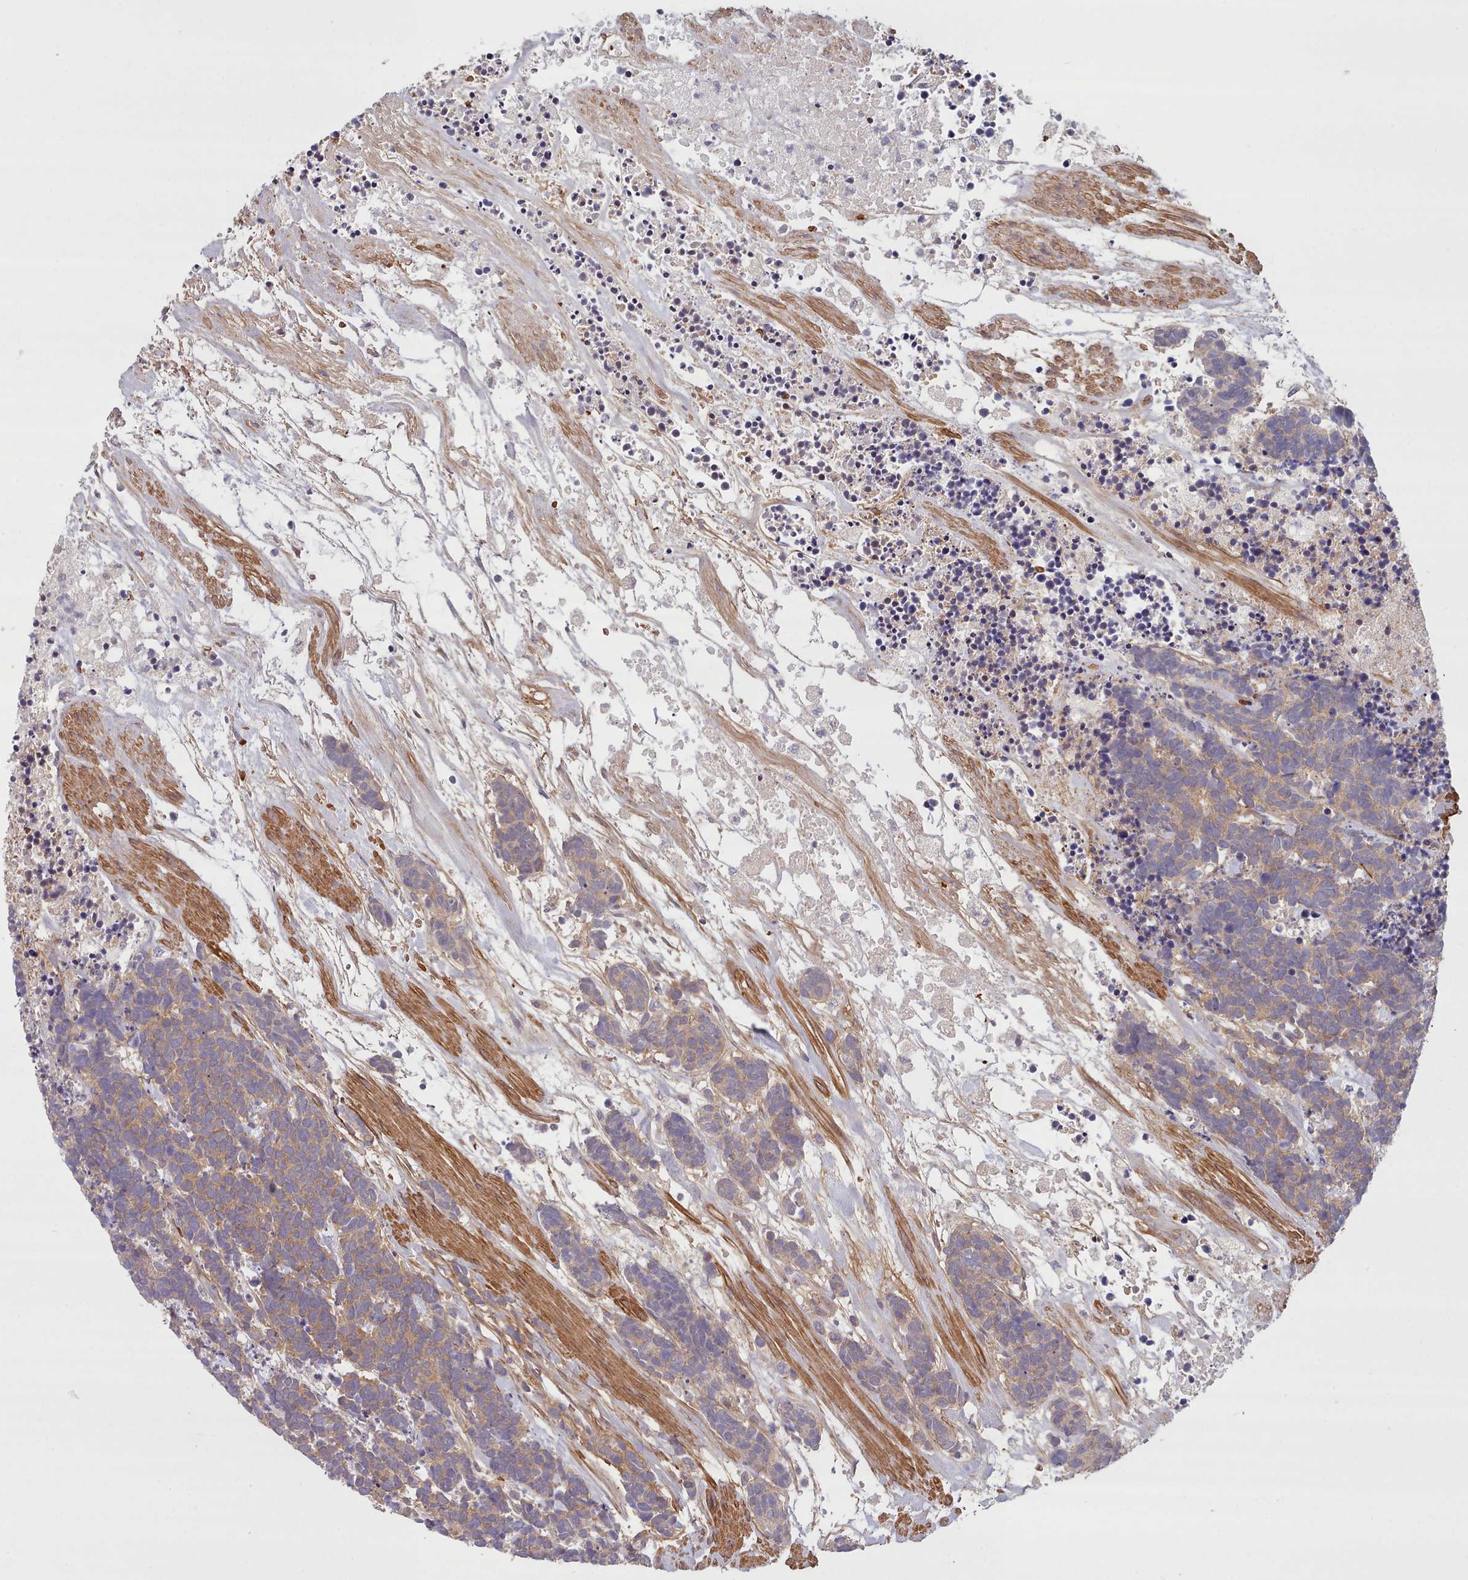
{"staining": {"intensity": "moderate", "quantity": "25%-75%", "location": "cytoplasmic/membranous"}, "tissue": "carcinoid", "cell_type": "Tumor cells", "image_type": "cancer", "snomed": [{"axis": "morphology", "description": "Carcinoma, NOS"}, {"axis": "morphology", "description": "Carcinoid, malignant, NOS"}, {"axis": "topography", "description": "Prostate"}], "caption": "Carcinoid tissue shows moderate cytoplasmic/membranous positivity in approximately 25%-75% of tumor cells", "gene": "CLNS1A", "patient": {"sex": "male", "age": 57}}